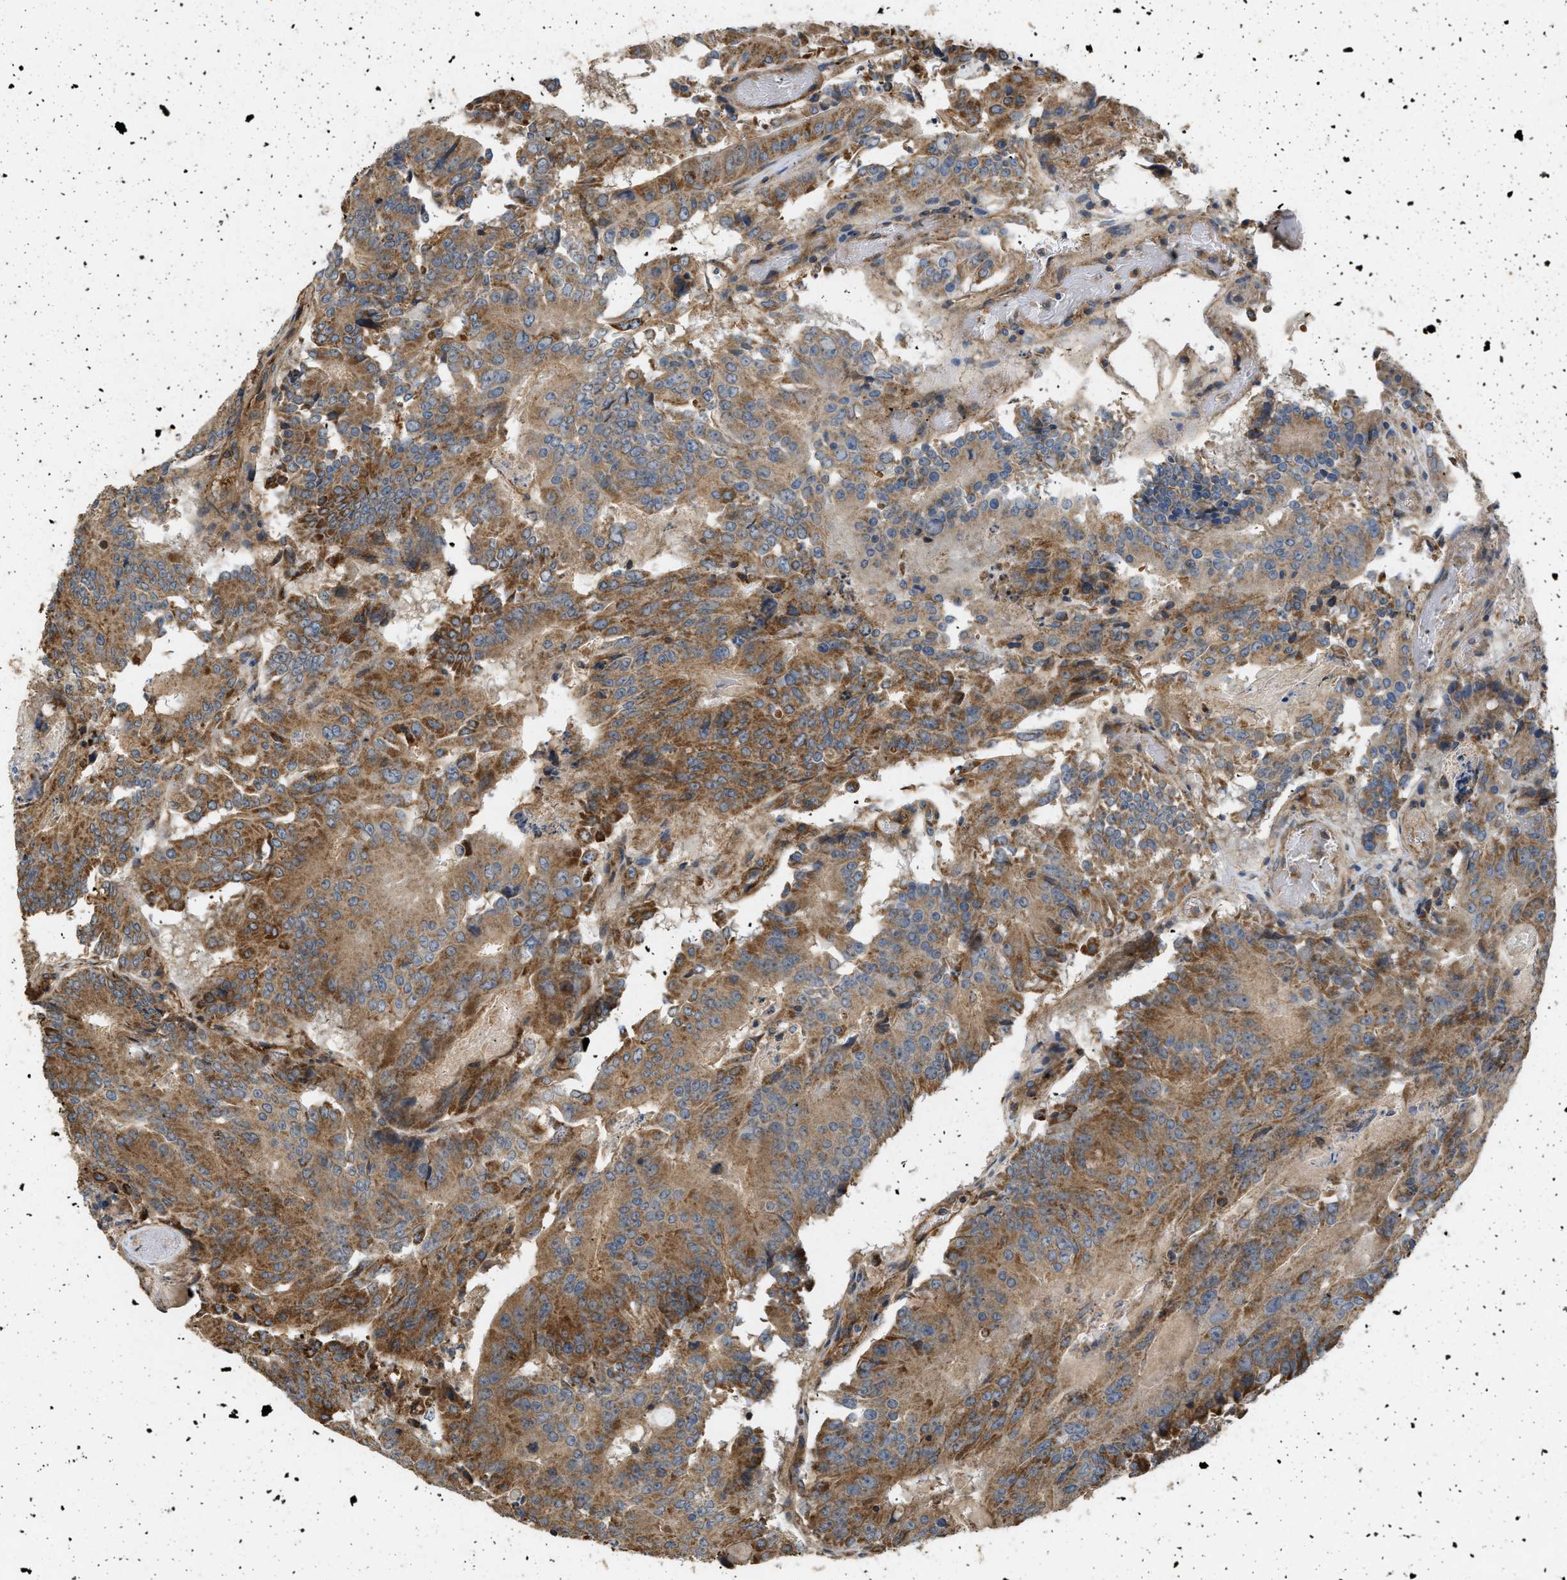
{"staining": {"intensity": "strong", "quantity": ">75%", "location": "cytoplasmic/membranous"}, "tissue": "colorectal cancer", "cell_type": "Tumor cells", "image_type": "cancer", "snomed": [{"axis": "morphology", "description": "Adenocarcinoma, NOS"}, {"axis": "topography", "description": "Colon"}], "caption": "Adenocarcinoma (colorectal) was stained to show a protein in brown. There is high levels of strong cytoplasmic/membranous staining in about >75% of tumor cells.", "gene": "GNB4", "patient": {"sex": "male", "age": 87}}